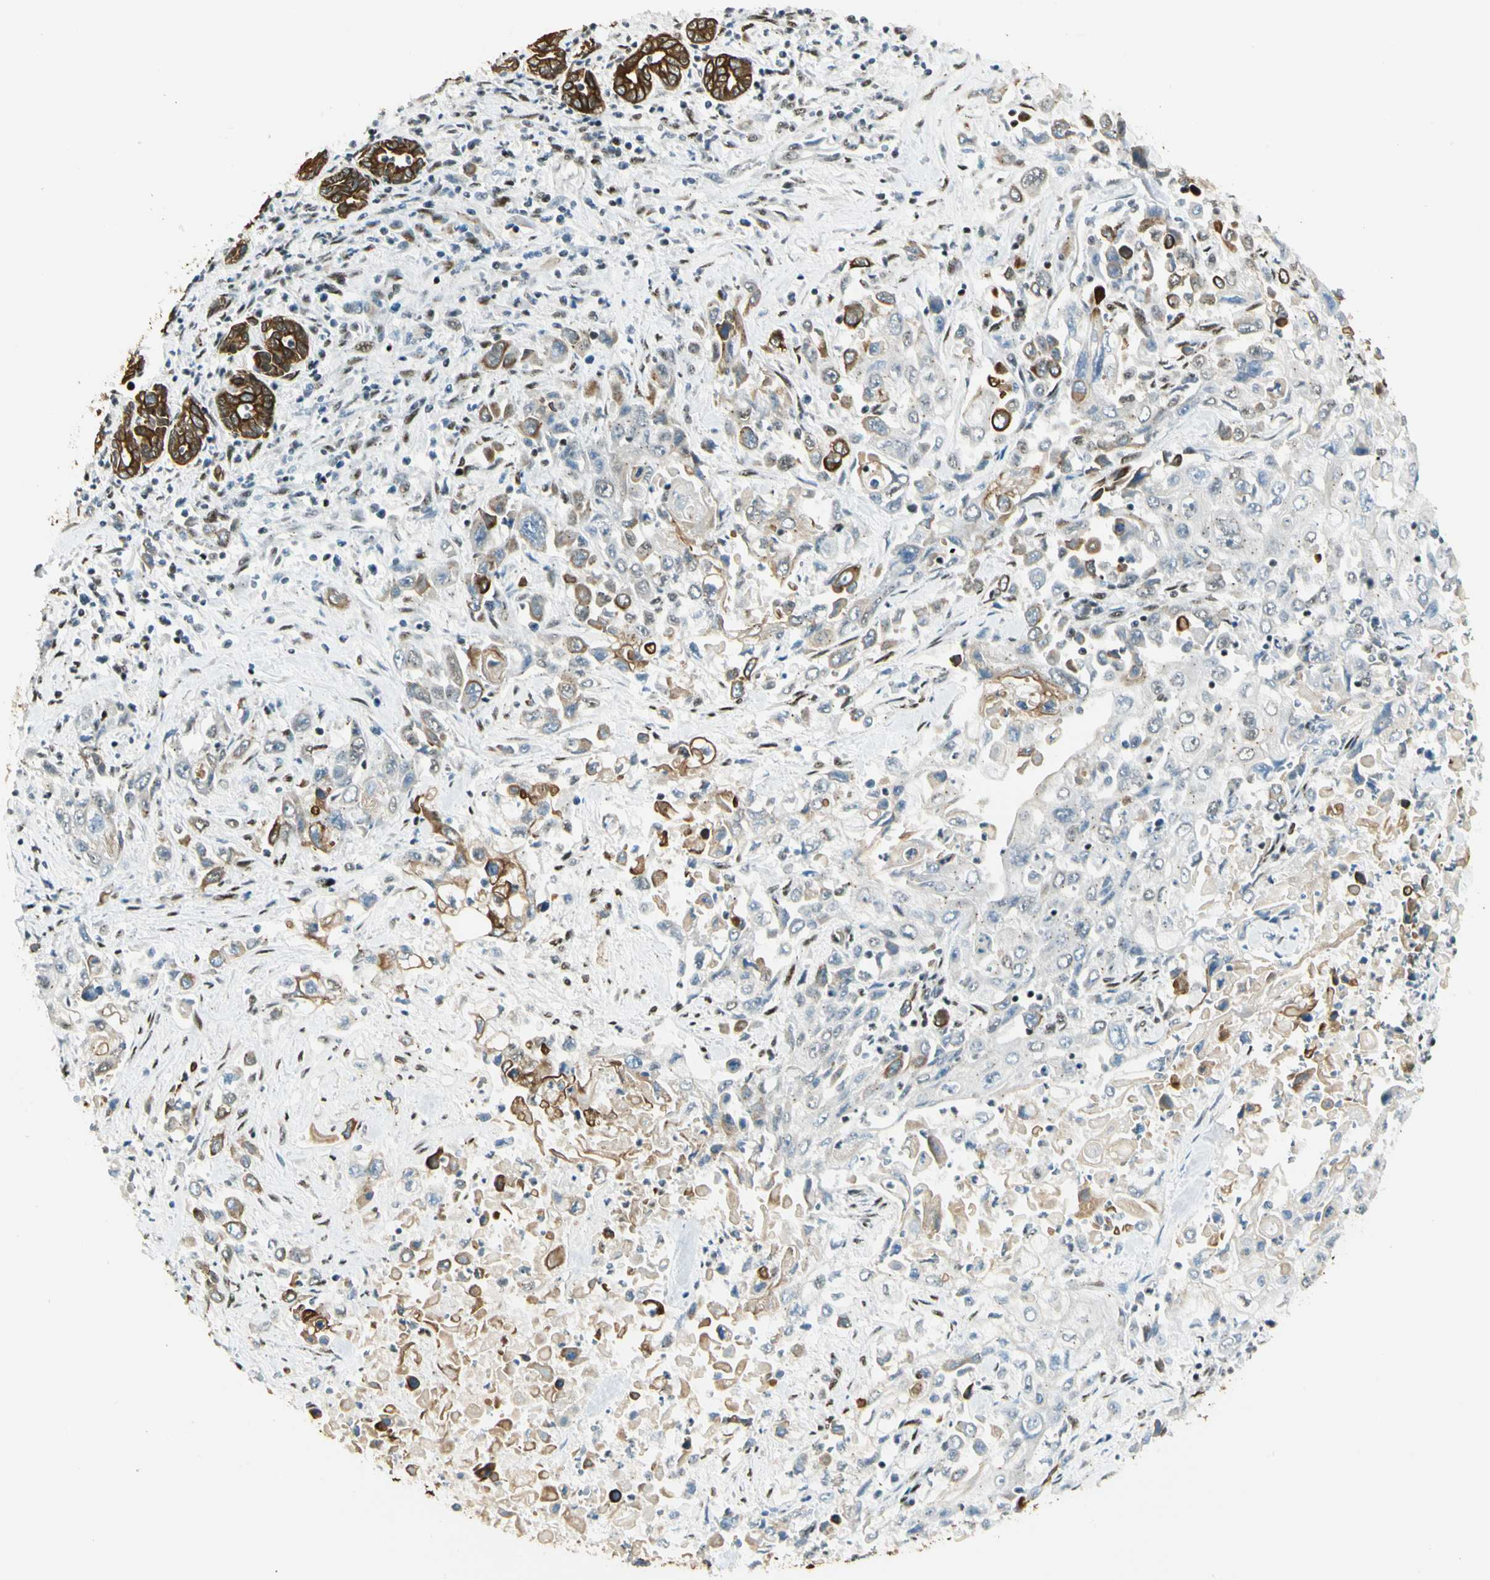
{"staining": {"intensity": "strong", "quantity": ">75%", "location": "cytoplasmic/membranous"}, "tissue": "pancreatic cancer", "cell_type": "Tumor cells", "image_type": "cancer", "snomed": [{"axis": "morphology", "description": "Adenocarcinoma, NOS"}, {"axis": "topography", "description": "Pancreas"}], "caption": "A brown stain highlights strong cytoplasmic/membranous positivity of a protein in pancreatic cancer tumor cells. (DAB (3,3'-diaminobenzidine) = brown stain, brightfield microscopy at high magnification).", "gene": "ATXN1", "patient": {"sex": "male", "age": 70}}